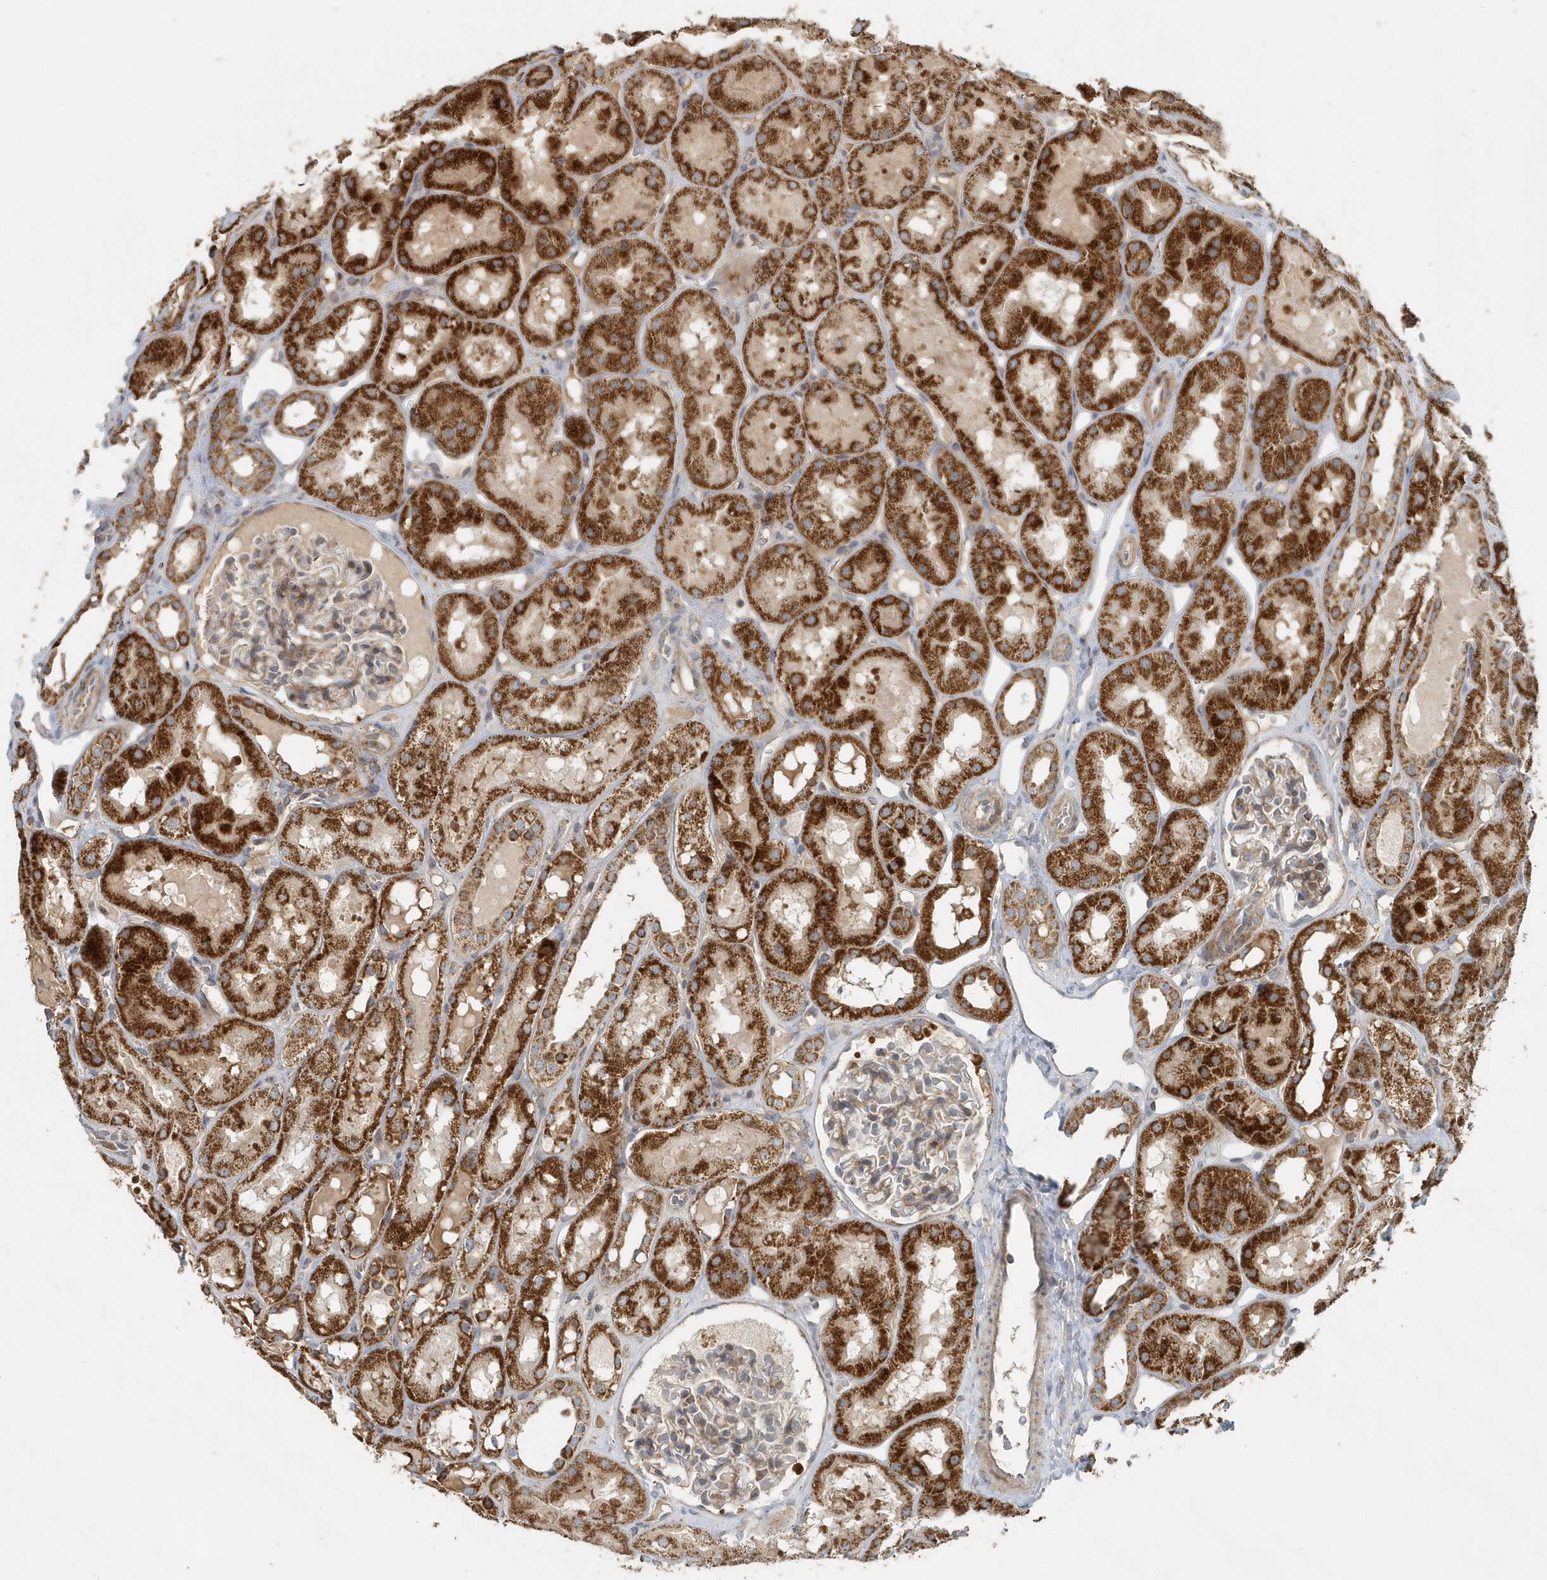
{"staining": {"intensity": "weak", "quantity": "25%-75%", "location": "cytoplasmic/membranous"}, "tissue": "kidney", "cell_type": "Cells in glomeruli", "image_type": "normal", "snomed": [{"axis": "morphology", "description": "Normal tissue, NOS"}, {"axis": "topography", "description": "Kidney"}, {"axis": "topography", "description": "Urinary bladder"}], "caption": "Protein expression analysis of normal human kidney reveals weak cytoplasmic/membranous positivity in approximately 25%-75% of cells in glomeruli.", "gene": "MMUT", "patient": {"sex": "male", "age": 16}}